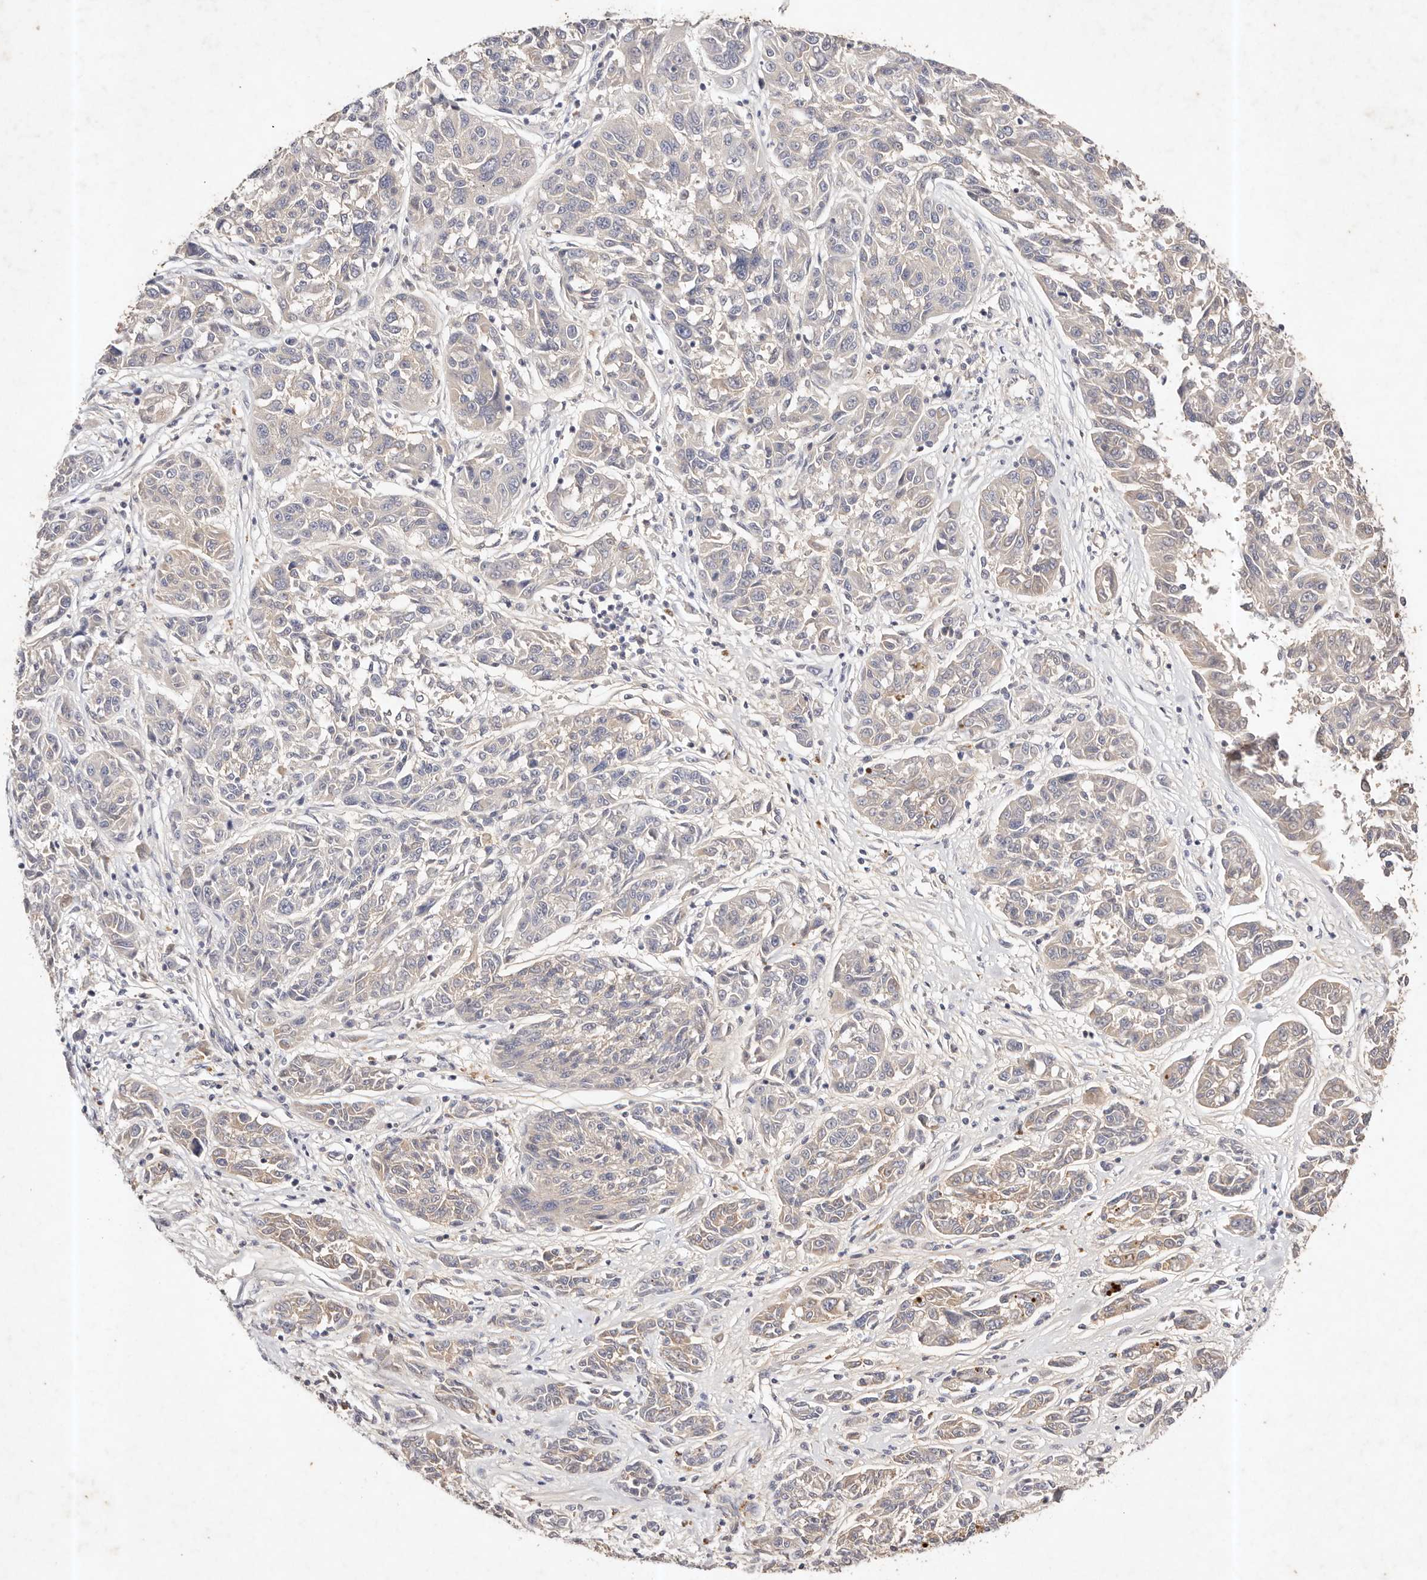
{"staining": {"intensity": "negative", "quantity": "none", "location": "none"}, "tissue": "melanoma", "cell_type": "Tumor cells", "image_type": "cancer", "snomed": [{"axis": "morphology", "description": "Malignant melanoma, NOS"}, {"axis": "topography", "description": "Skin"}], "caption": "This is a histopathology image of IHC staining of malignant melanoma, which shows no expression in tumor cells. The staining is performed using DAB (3,3'-diaminobenzidine) brown chromogen with nuclei counter-stained in using hematoxylin.", "gene": "CXADR", "patient": {"sex": "male", "age": 53}}